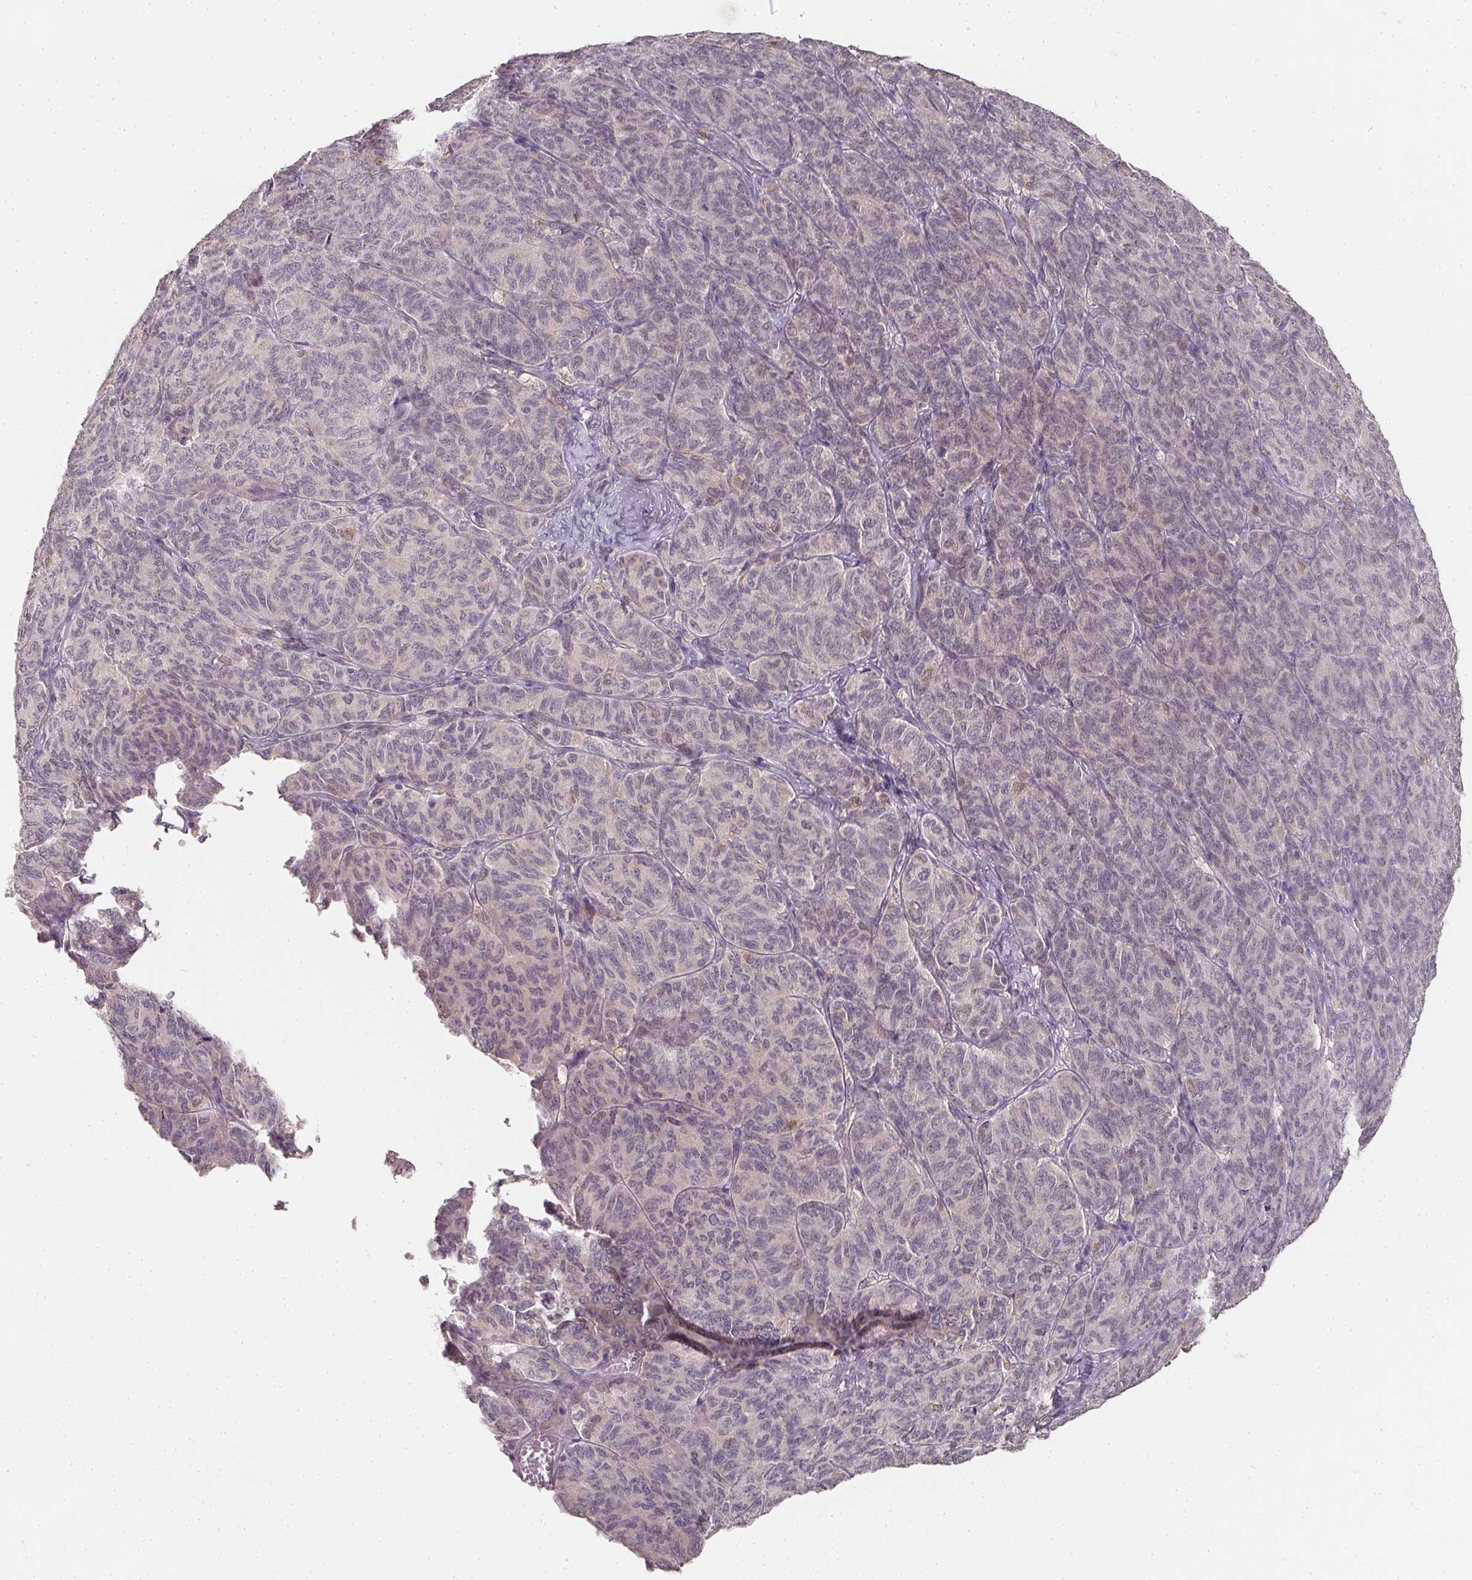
{"staining": {"intensity": "negative", "quantity": "none", "location": "none"}, "tissue": "ovarian cancer", "cell_type": "Tumor cells", "image_type": "cancer", "snomed": [{"axis": "morphology", "description": "Carcinoma, endometroid"}, {"axis": "topography", "description": "Ovary"}], "caption": "Human ovarian endometroid carcinoma stained for a protein using IHC shows no expression in tumor cells.", "gene": "SOAT1", "patient": {"sex": "female", "age": 80}}